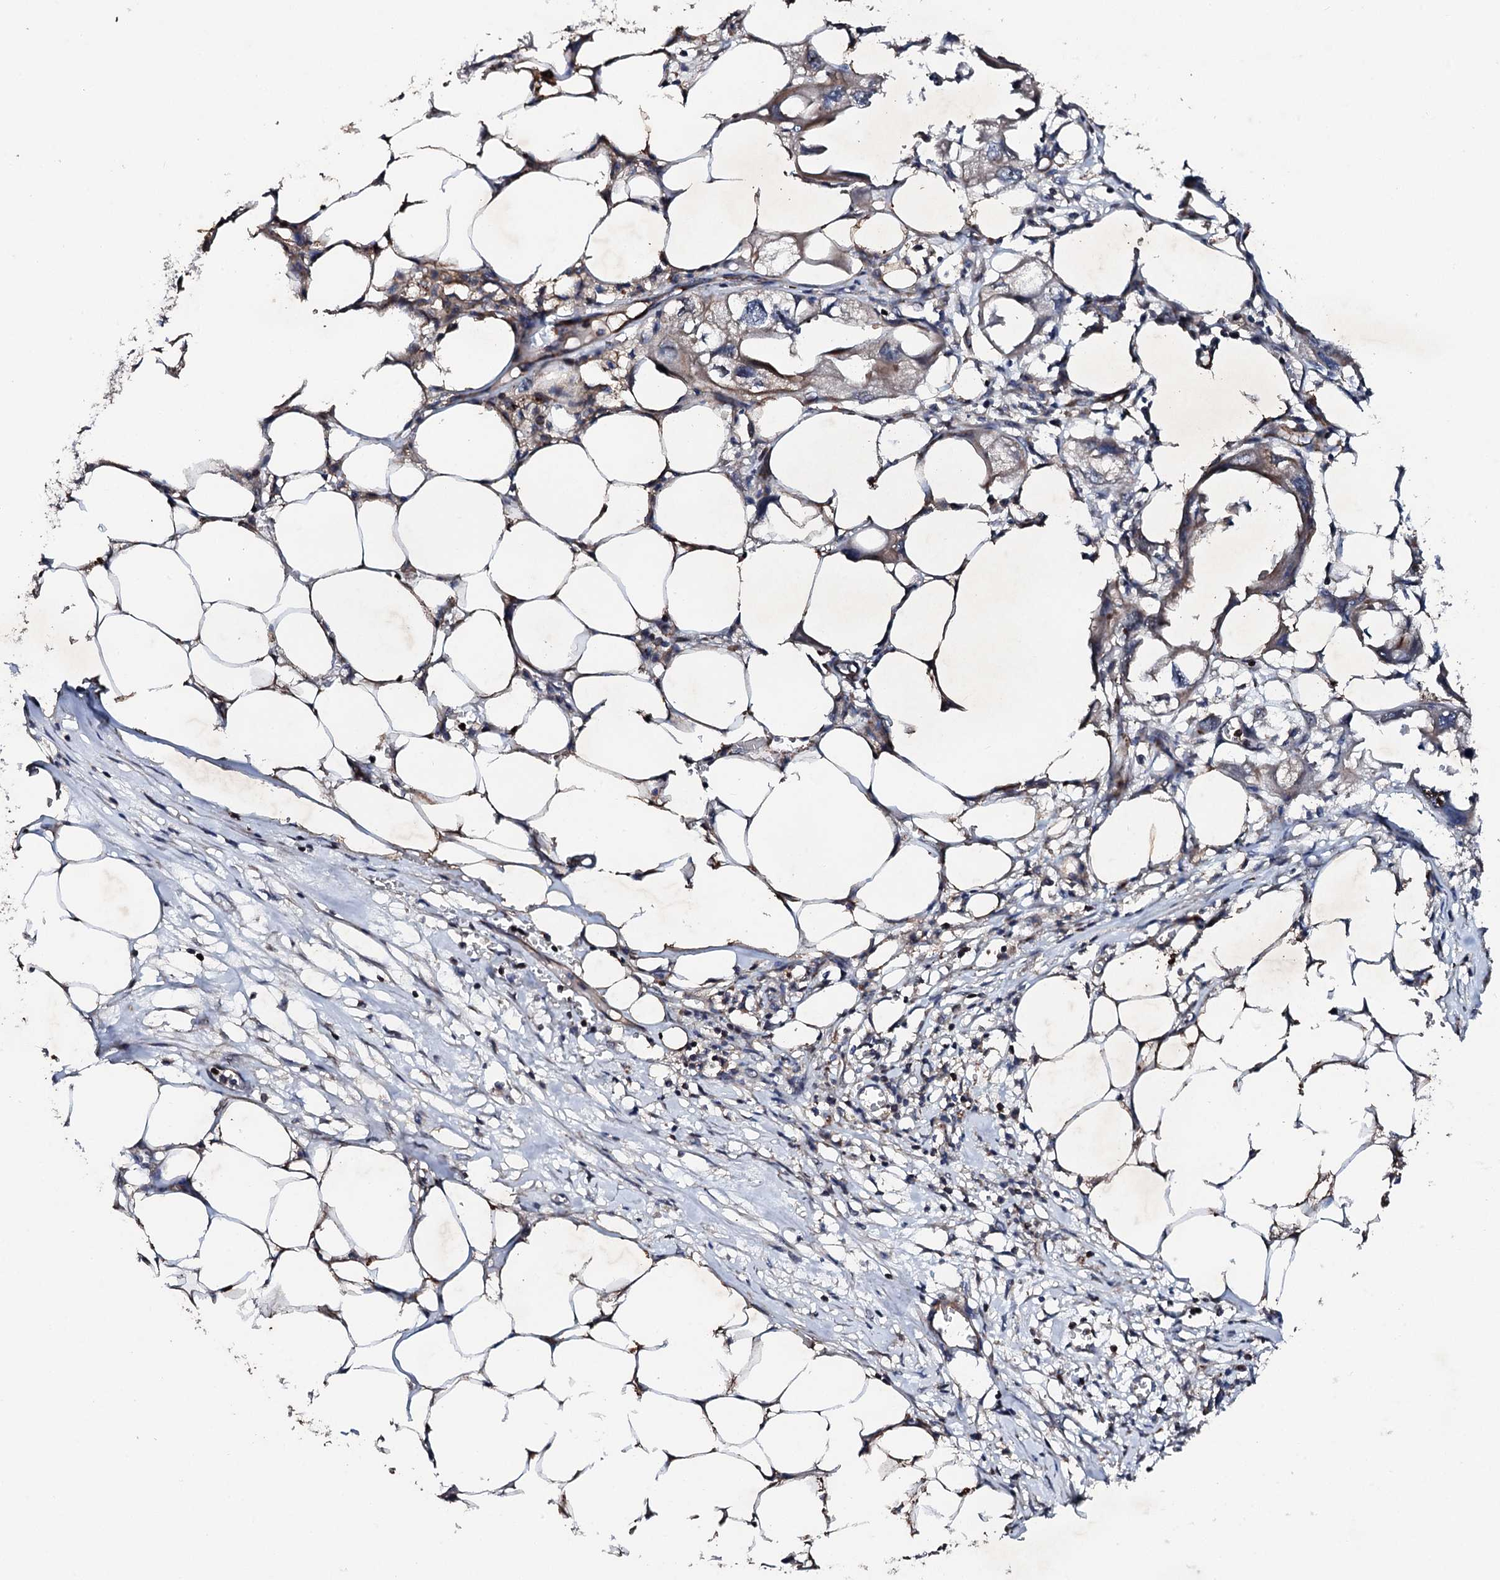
{"staining": {"intensity": "weak", "quantity": "<25%", "location": "cytoplasmic/membranous"}, "tissue": "endometrial cancer", "cell_type": "Tumor cells", "image_type": "cancer", "snomed": [{"axis": "morphology", "description": "Adenocarcinoma, NOS"}, {"axis": "morphology", "description": "Adenocarcinoma, metastatic, NOS"}, {"axis": "topography", "description": "Adipose tissue"}, {"axis": "topography", "description": "Endometrium"}], "caption": "Histopathology image shows no protein positivity in tumor cells of endometrial metastatic adenocarcinoma tissue. Brightfield microscopy of immunohistochemistry stained with DAB (brown) and hematoxylin (blue), captured at high magnification.", "gene": "GTPBP4", "patient": {"sex": "female", "age": 67}}